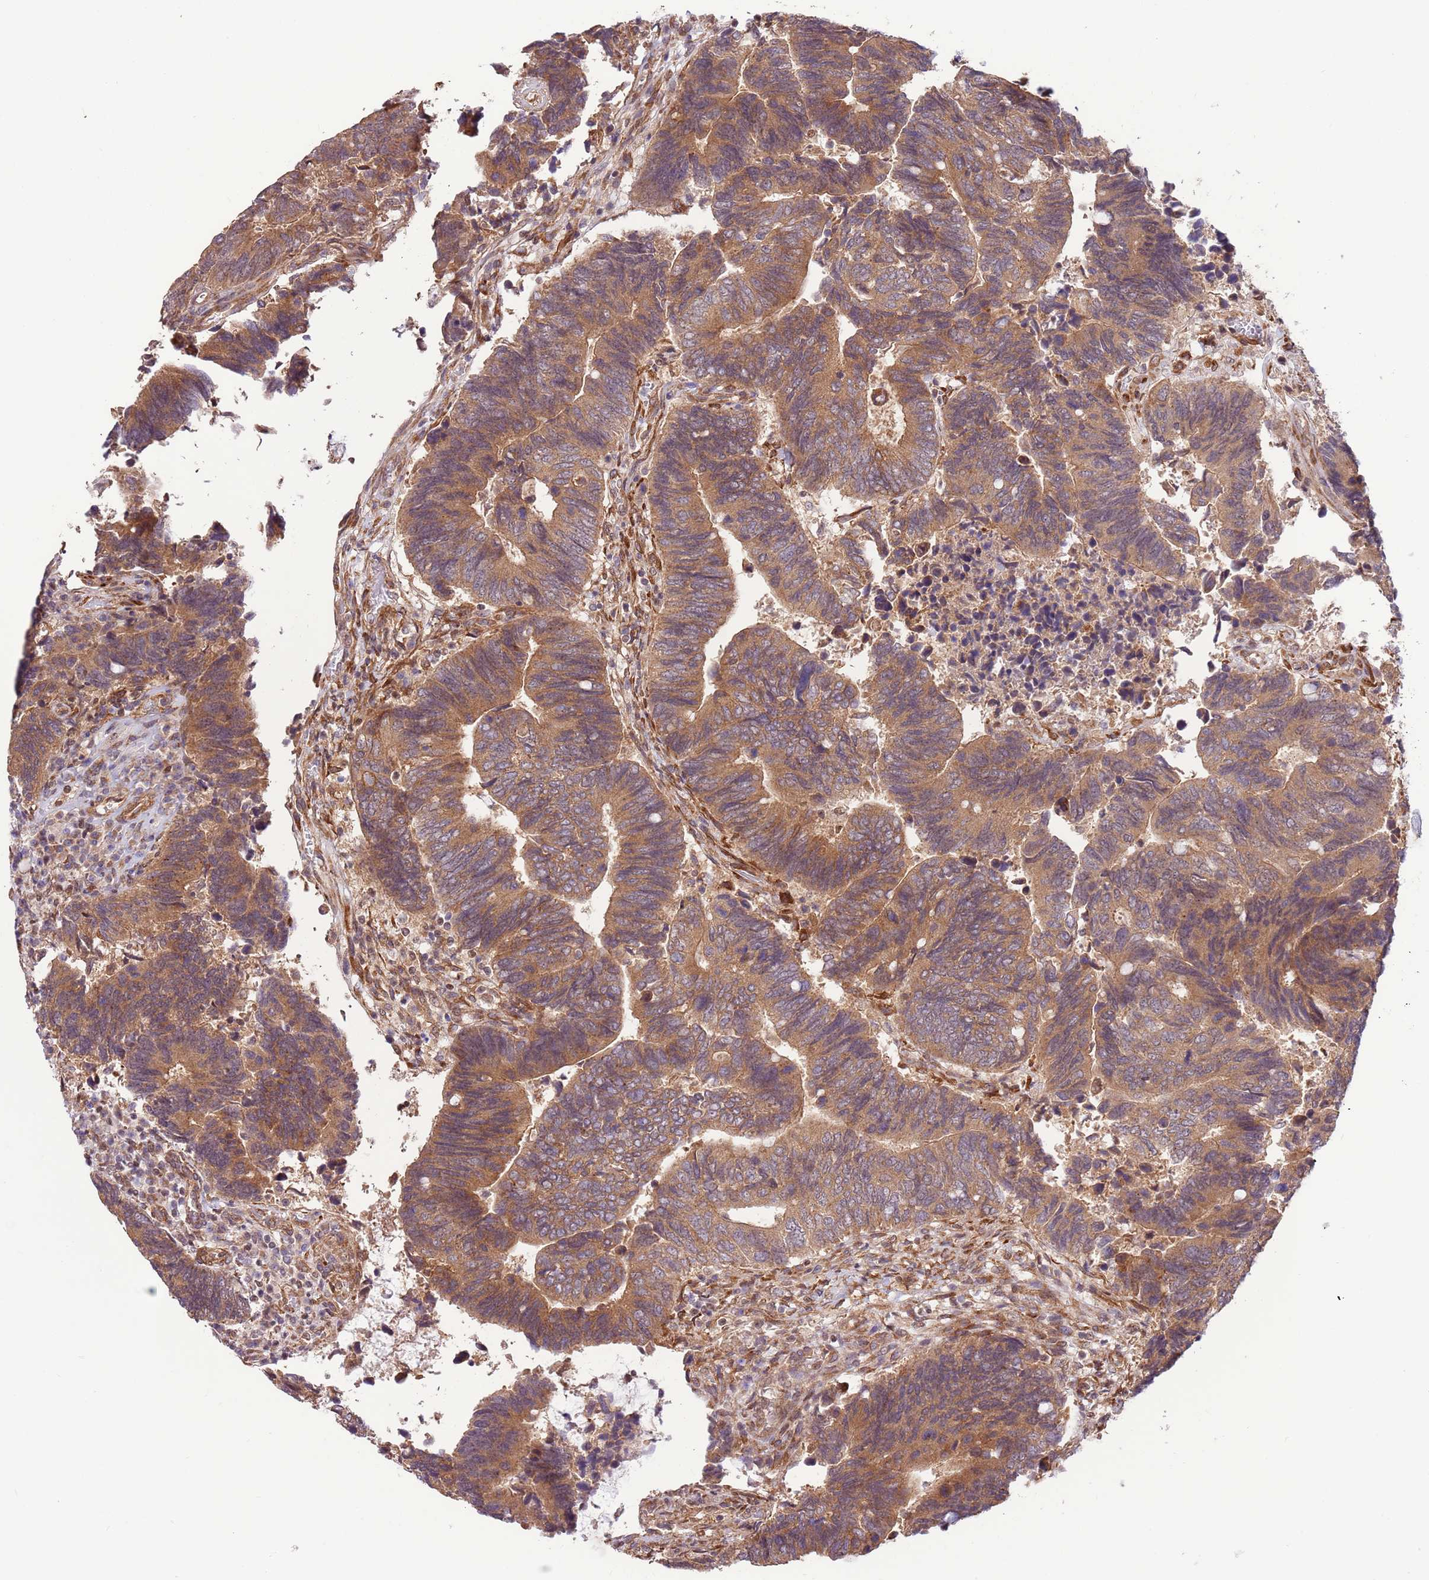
{"staining": {"intensity": "moderate", "quantity": ">75%", "location": "cytoplasmic/membranous"}, "tissue": "colorectal cancer", "cell_type": "Tumor cells", "image_type": "cancer", "snomed": [{"axis": "morphology", "description": "Adenocarcinoma, NOS"}, {"axis": "topography", "description": "Colon"}], "caption": "DAB (3,3'-diaminobenzidine) immunohistochemical staining of colorectal adenocarcinoma reveals moderate cytoplasmic/membranous protein positivity in about >75% of tumor cells.", "gene": "DCAF4", "patient": {"sex": "male", "age": 87}}